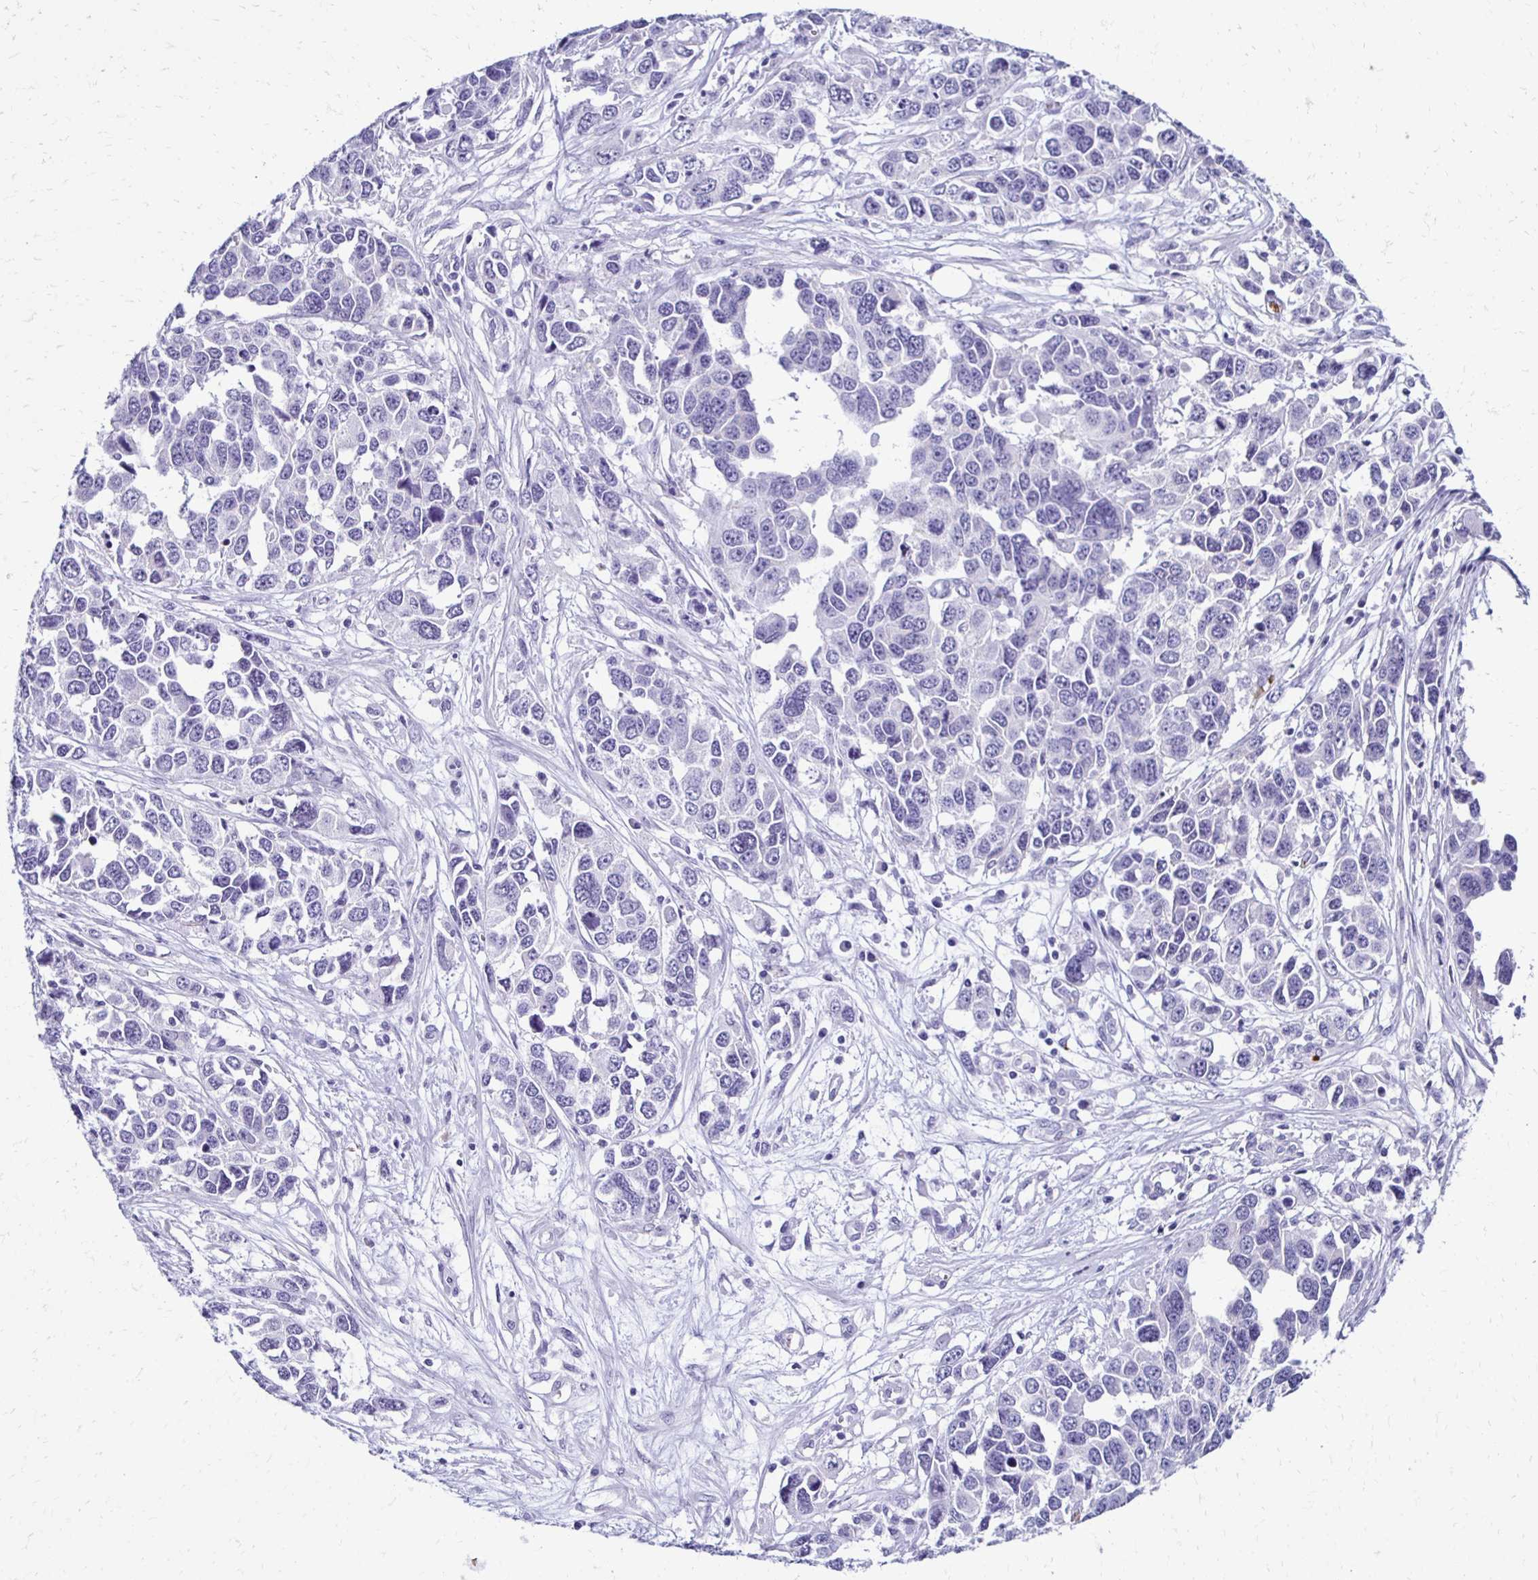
{"staining": {"intensity": "negative", "quantity": "none", "location": "none"}, "tissue": "ovarian cancer", "cell_type": "Tumor cells", "image_type": "cancer", "snomed": [{"axis": "morphology", "description": "Cystadenocarcinoma, serous, NOS"}, {"axis": "topography", "description": "Ovary"}], "caption": "High power microscopy histopathology image of an immunohistochemistry (IHC) photomicrograph of serous cystadenocarcinoma (ovarian), revealing no significant expression in tumor cells.", "gene": "RHBDL3", "patient": {"sex": "female", "age": 76}}